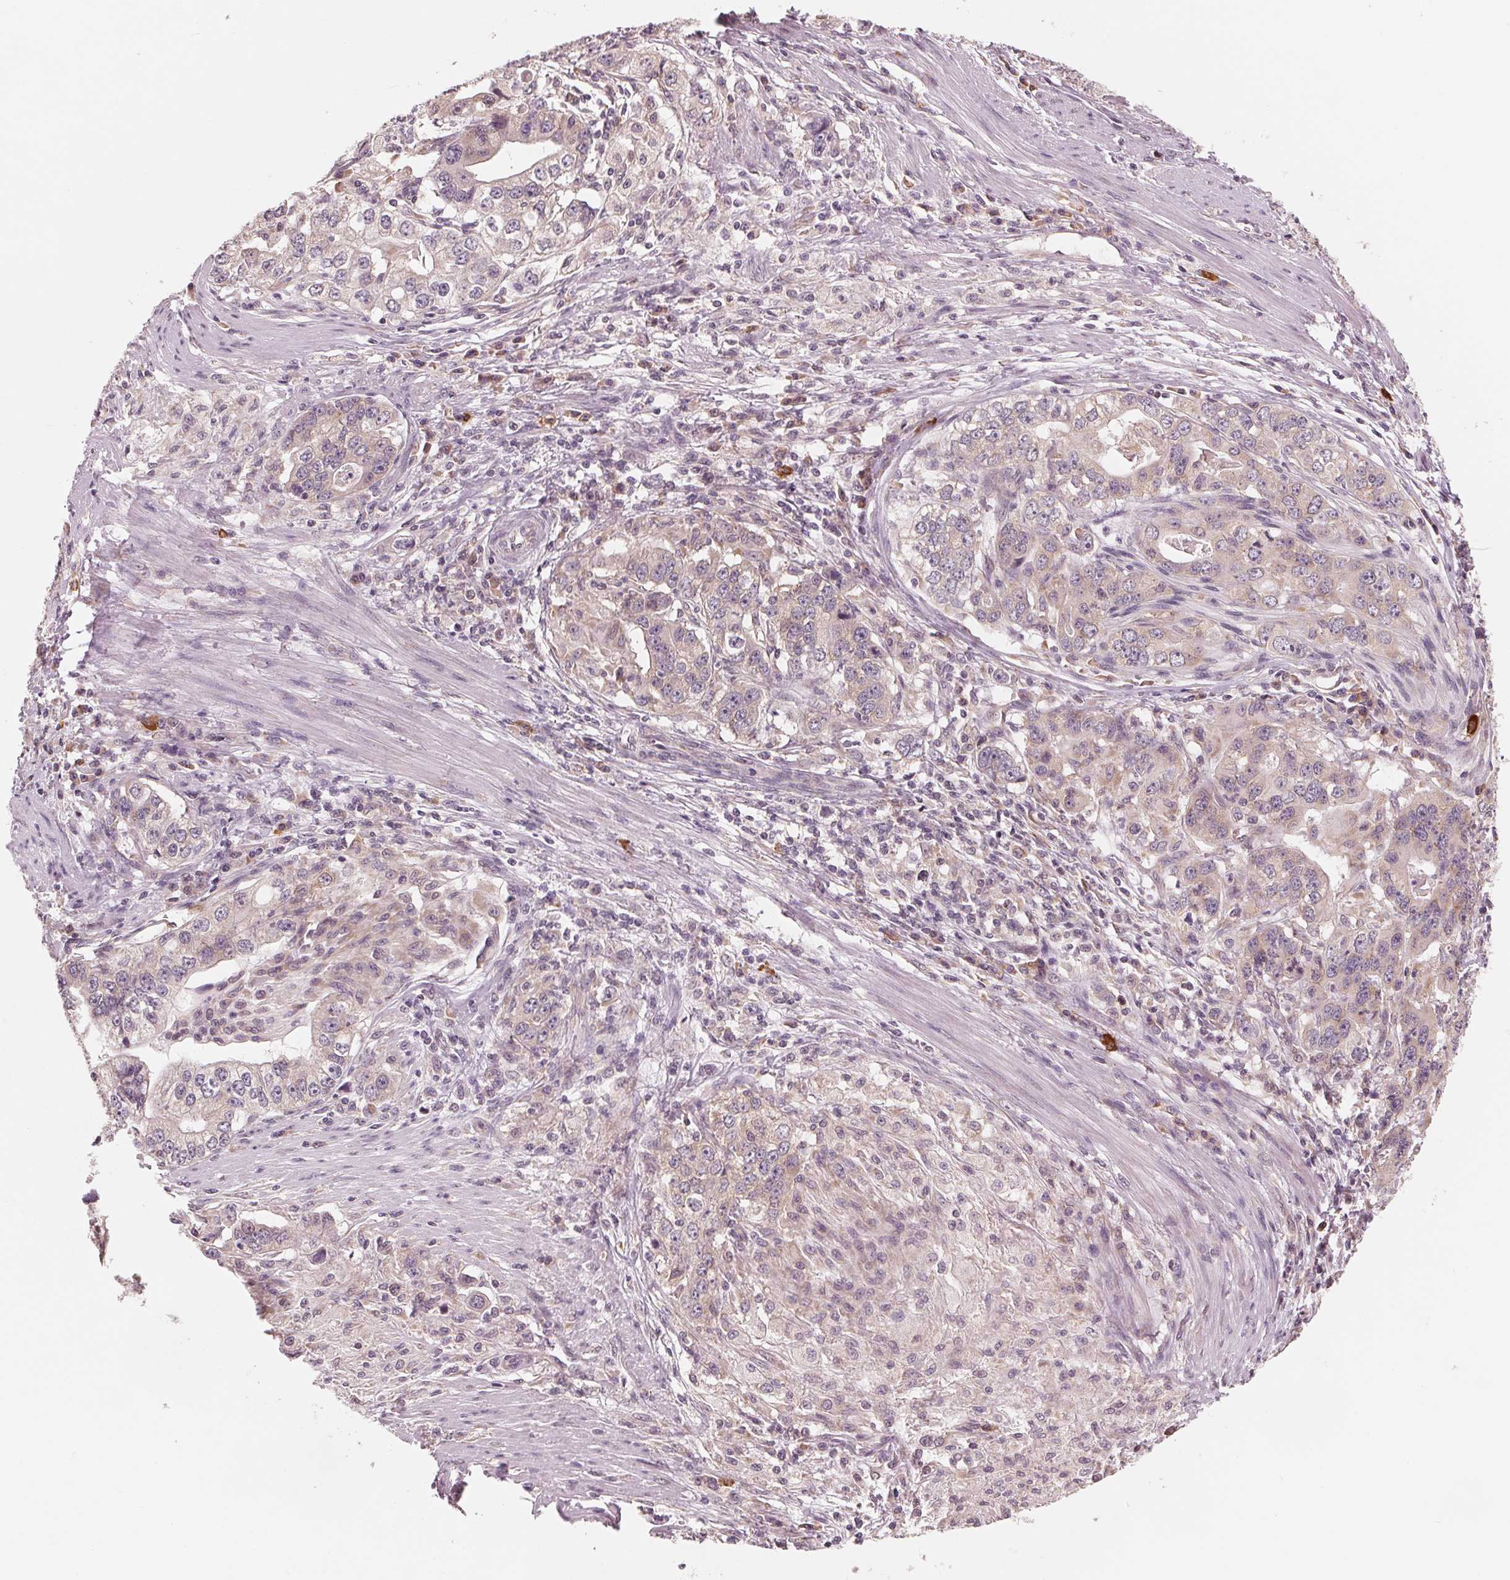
{"staining": {"intensity": "weak", "quantity": "25%-75%", "location": "cytoplasmic/membranous"}, "tissue": "stomach cancer", "cell_type": "Tumor cells", "image_type": "cancer", "snomed": [{"axis": "morphology", "description": "Adenocarcinoma, NOS"}, {"axis": "topography", "description": "Stomach, lower"}], "caption": "The histopathology image shows a brown stain indicating the presence of a protein in the cytoplasmic/membranous of tumor cells in stomach cancer (adenocarcinoma).", "gene": "GIGYF2", "patient": {"sex": "female", "age": 72}}